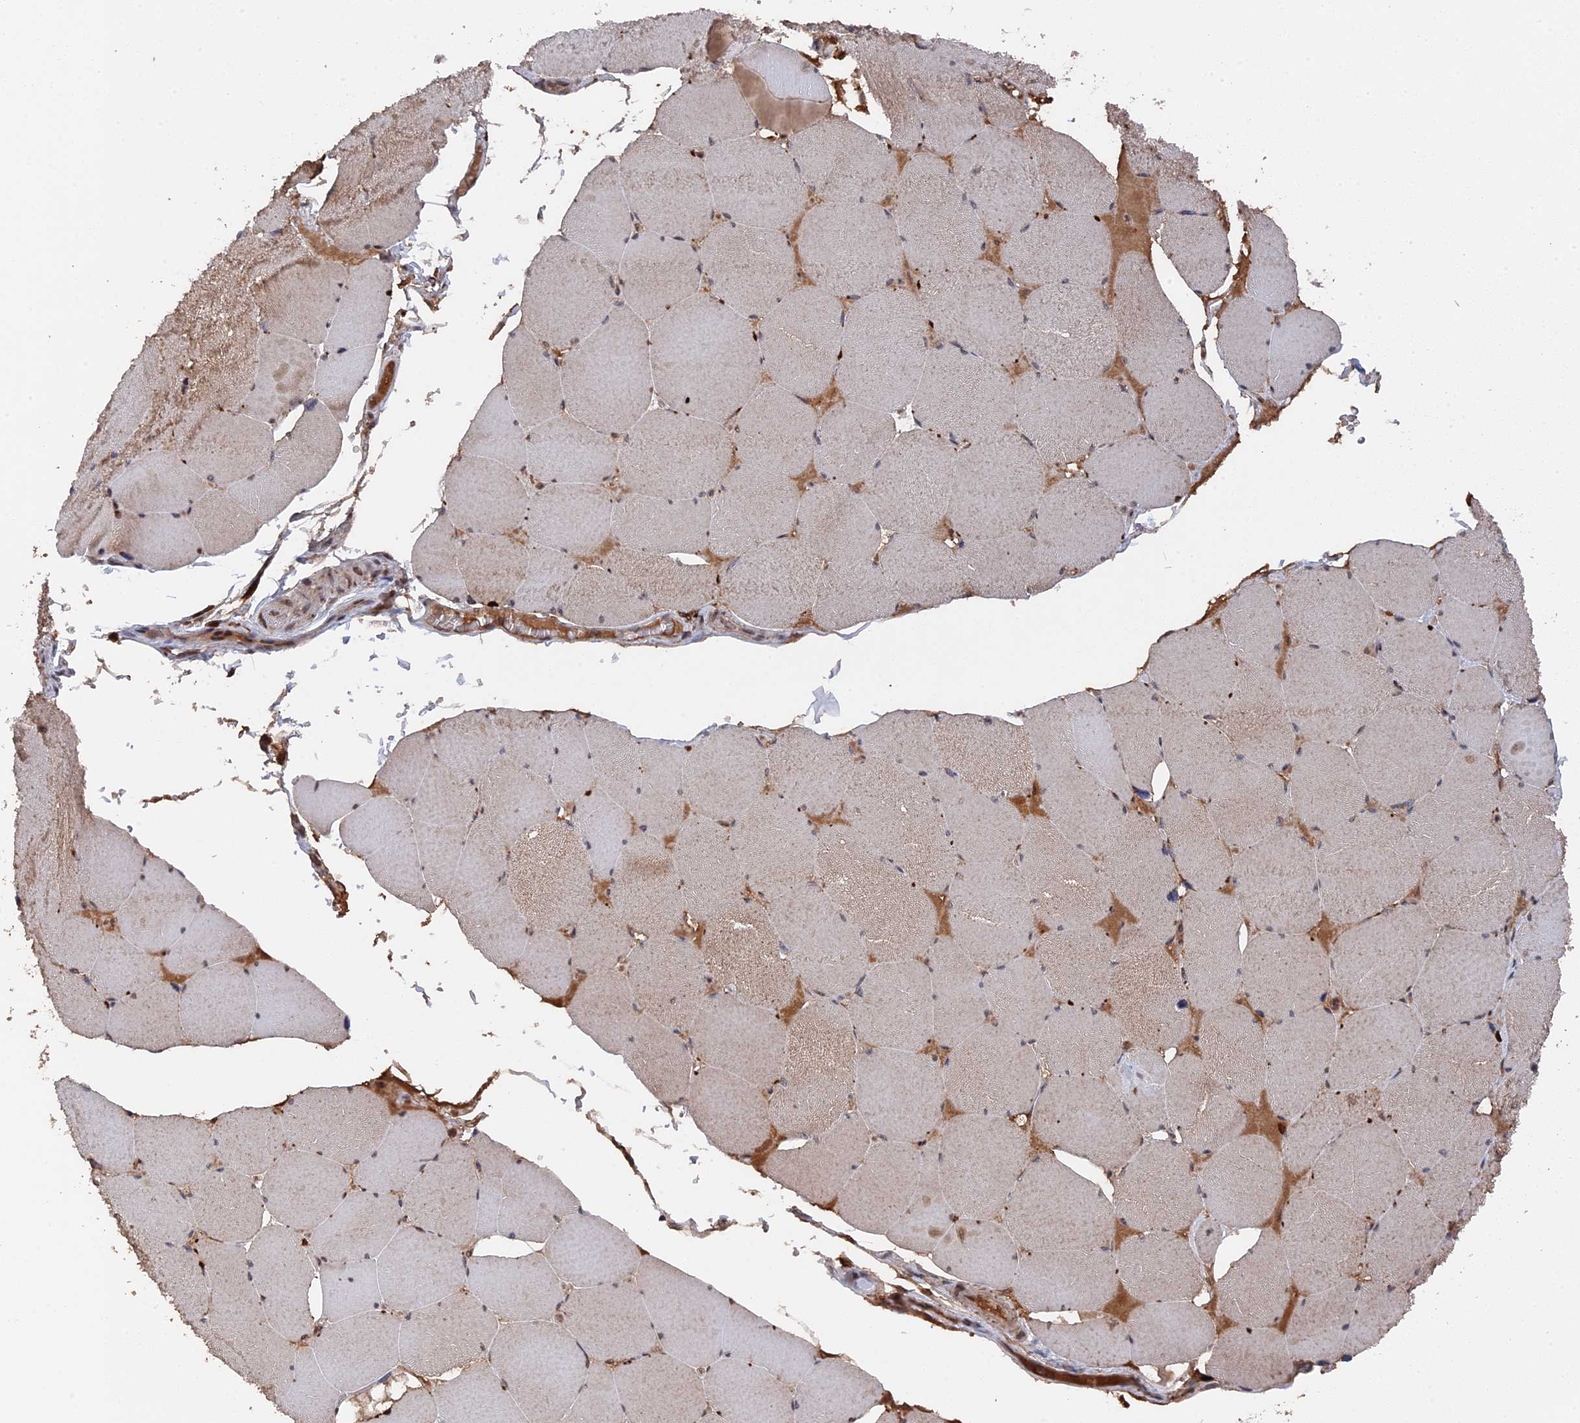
{"staining": {"intensity": "weak", "quantity": ">75%", "location": "cytoplasmic/membranous,nuclear"}, "tissue": "skeletal muscle", "cell_type": "Myocytes", "image_type": "normal", "snomed": [{"axis": "morphology", "description": "Normal tissue, NOS"}, {"axis": "topography", "description": "Skeletal muscle"}, {"axis": "topography", "description": "Head-Neck"}], "caption": "Normal skeletal muscle reveals weak cytoplasmic/membranous,nuclear staining in about >75% of myocytes, visualized by immunohistochemistry.", "gene": "CEACAM21", "patient": {"sex": "male", "age": 66}}